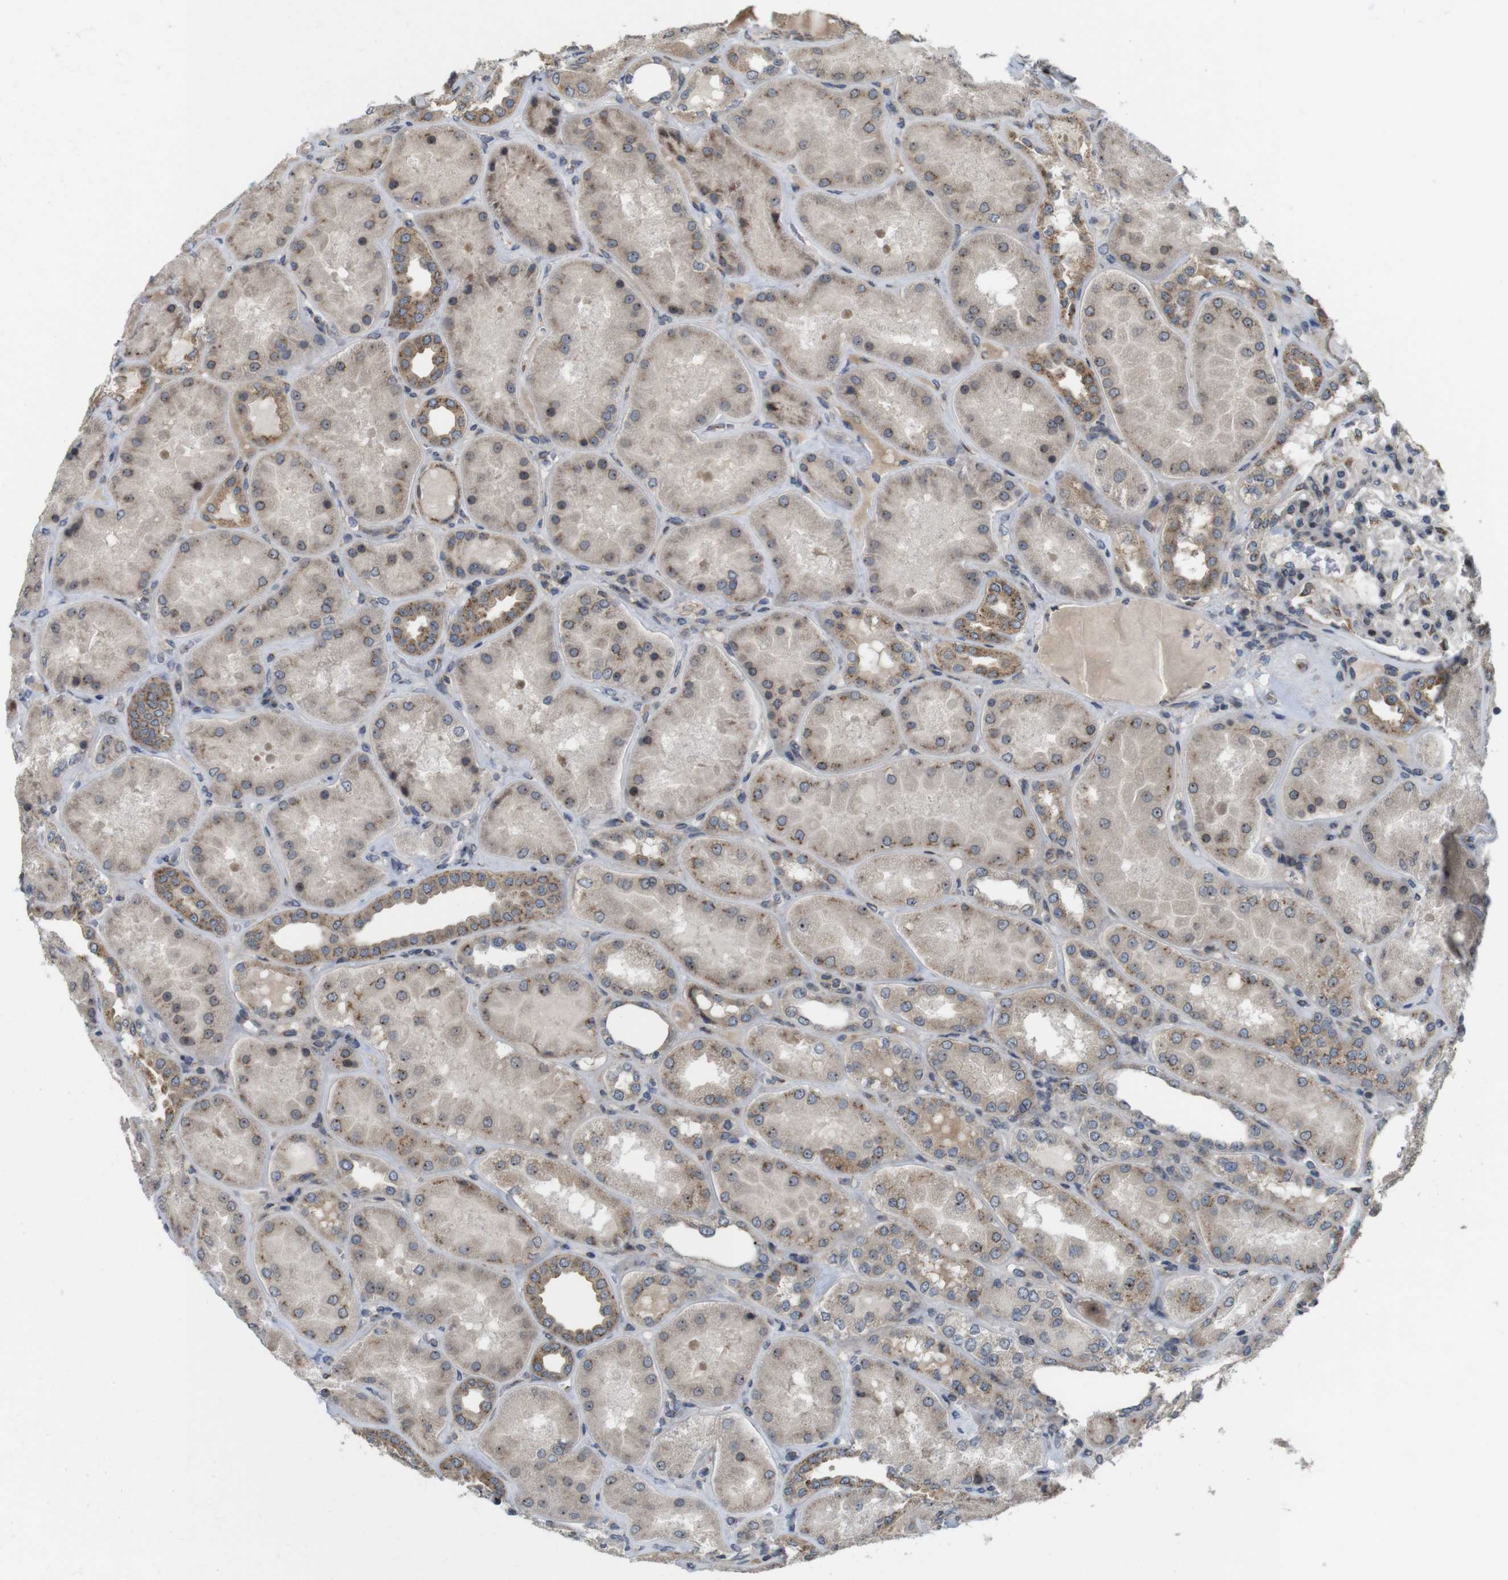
{"staining": {"intensity": "moderate", "quantity": "<25%", "location": "cytoplasmic/membranous"}, "tissue": "kidney", "cell_type": "Cells in glomeruli", "image_type": "normal", "snomed": [{"axis": "morphology", "description": "Normal tissue, NOS"}, {"axis": "topography", "description": "Kidney"}], "caption": "Moderate cytoplasmic/membranous positivity is identified in about <25% of cells in glomeruli in normal kidney.", "gene": "EFCAB14", "patient": {"sex": "female", "age": 56}}